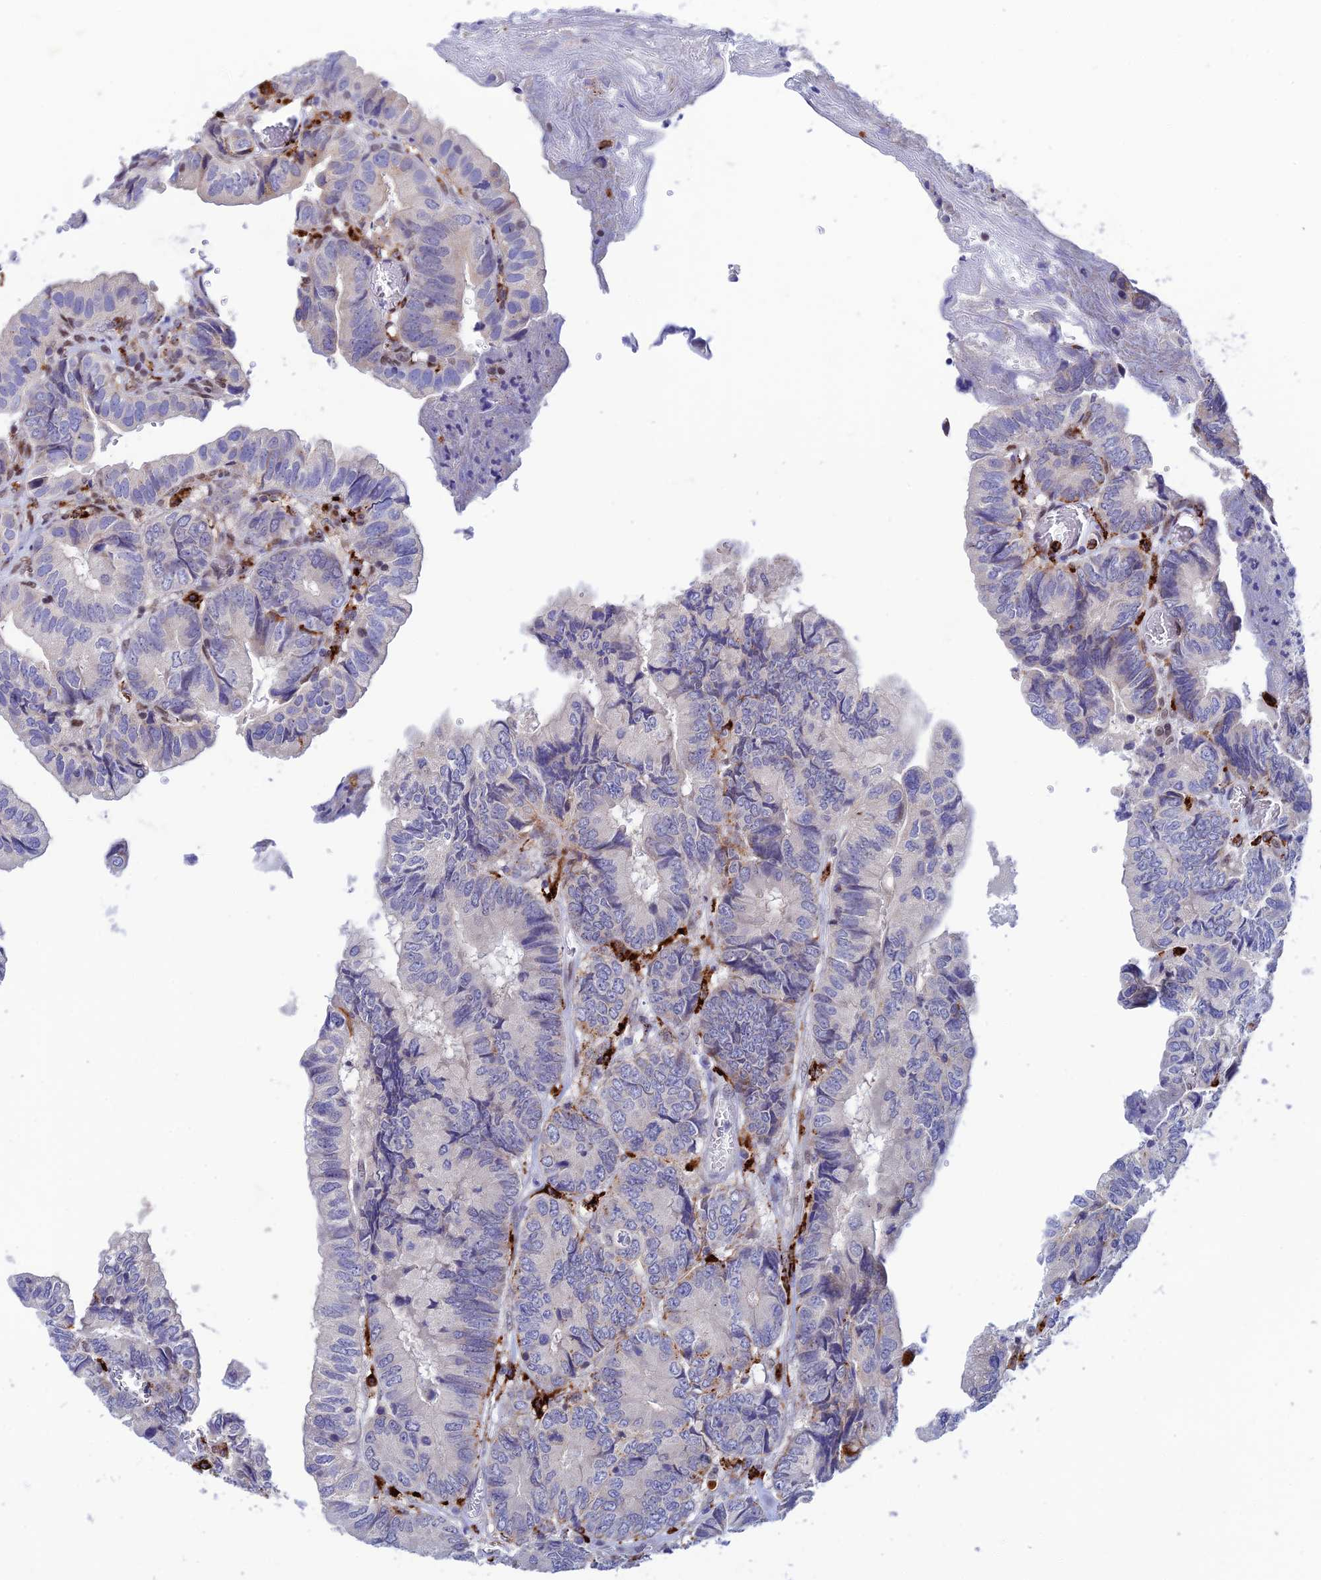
{"staining": {"intensity": "negative", "quantity": "none", "location": "none"}, "tissue": "colorectal cancer", "cell_type": "Tumor cells", "image_type": "cancer", "snomed": [{"axis": "morphology", "description": "Adenocarcinoma, NOS"}, {"axis": "topography", "description": "Colon"}], "caption": "Immunohistochemistry photomicrograph of human adenocarcinoma (colorectal) stained for a protein (brown), which reveals no positivity in tumor cells. Nuclei are stained in blue.", "gene": "HIC1", "patient": {"sex": "male", "age": 85}}